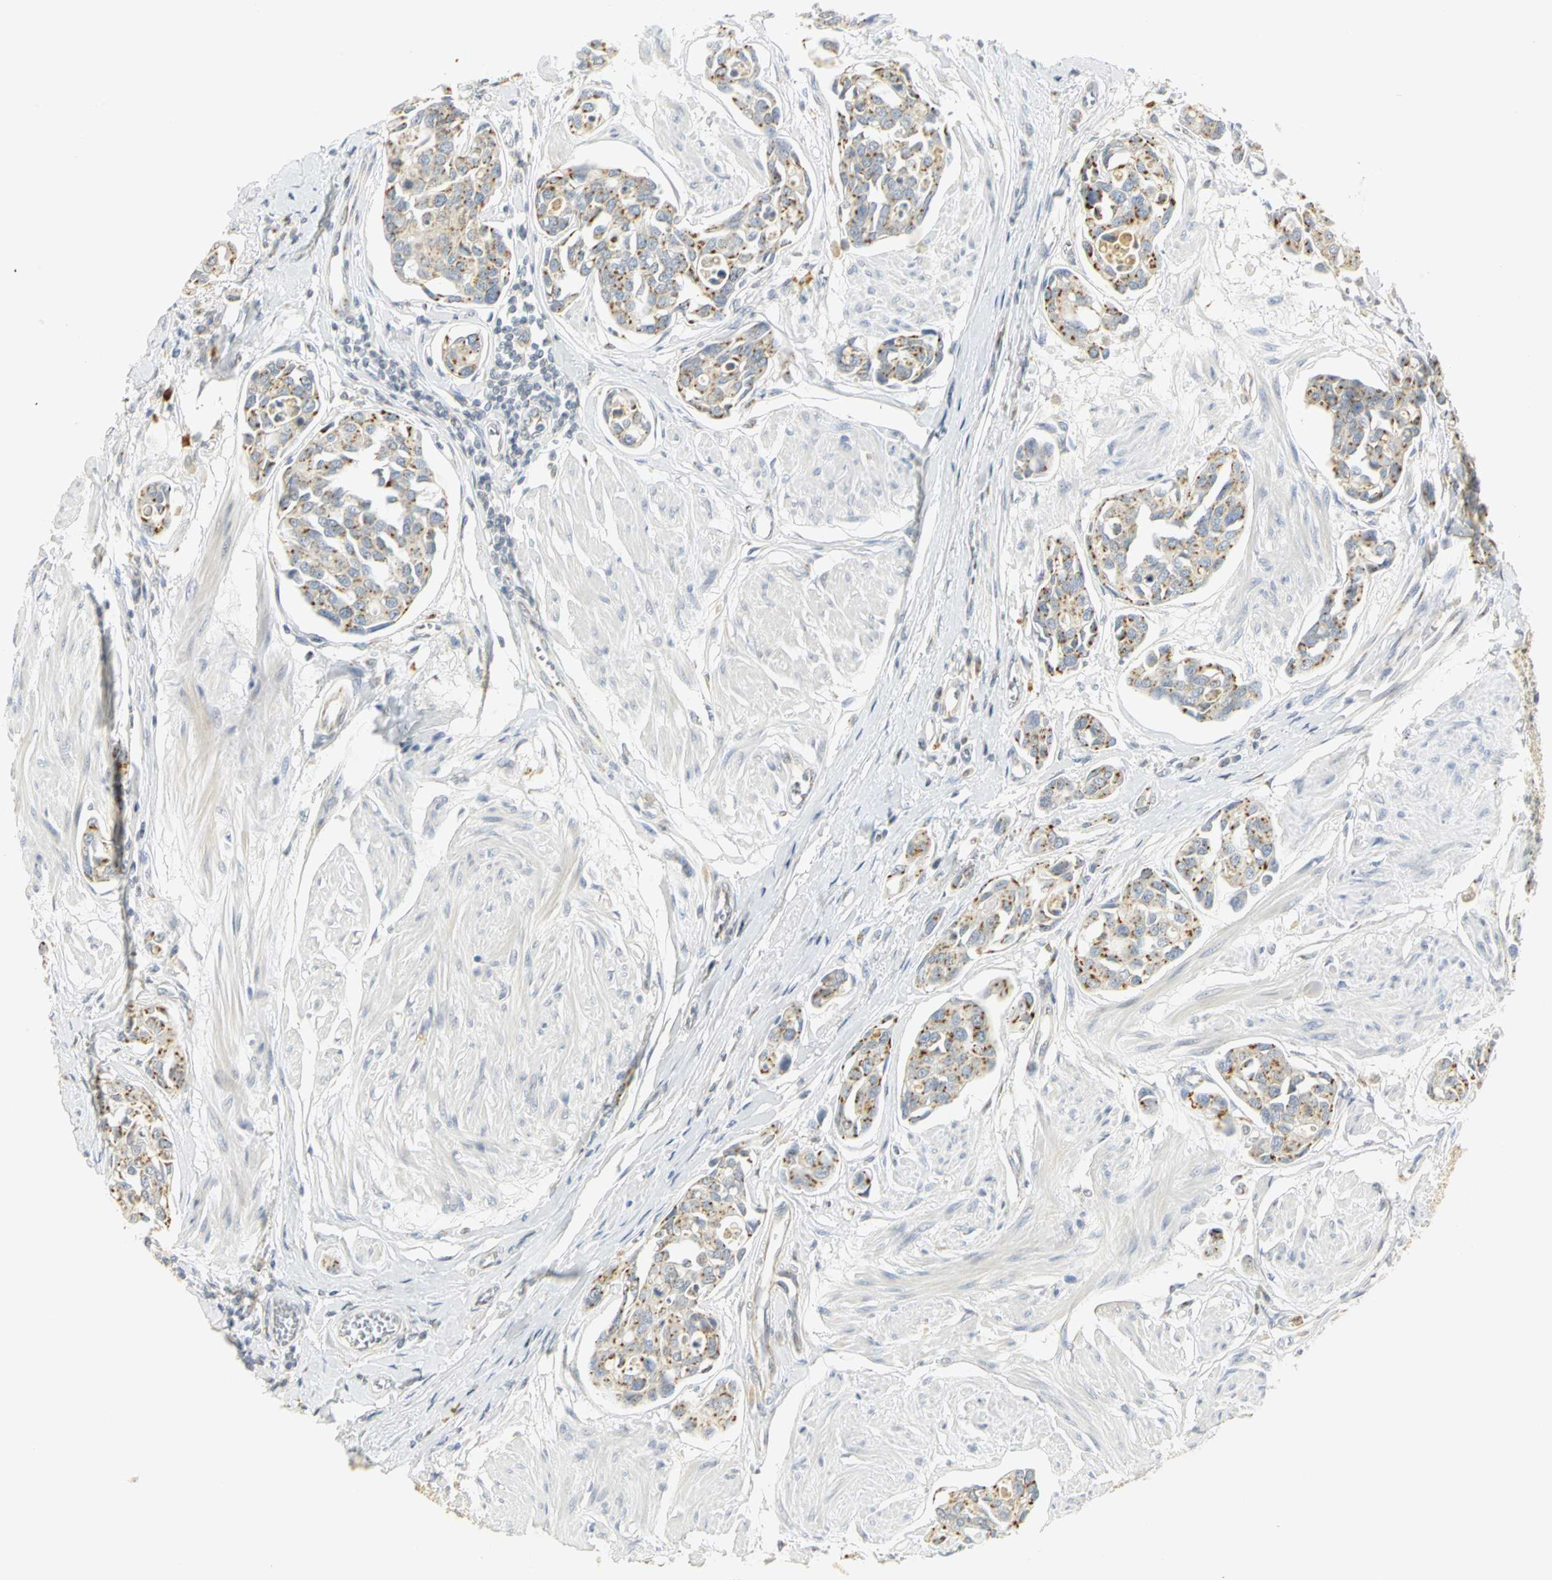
{"staining": {"intensity": "moderate", "quantity": "25%-75%", "location": "cytoplasmic/membranous"}, "tissue": "urothelial cancer", "cell_type": "Tumor cells", "image_type": "cancer", "snomed": [{"axis": "morphology", "description": "Urothelial carcinoma, High grade"}, {"axis": "topography", "description": "Urinary bladder"}], "caption": "High-power microscopy captured an immunohistochemistry histopathology image of high-grade urothelial carcinoma, revealing moderate cytoplasmic/membranous staining in about 25%-75% of tumor cells. (Brightfield microscopy of DAB IHC at high magnification).", "gene": "TM9SF2", "patient": {"sex": "male", "age": 78}}